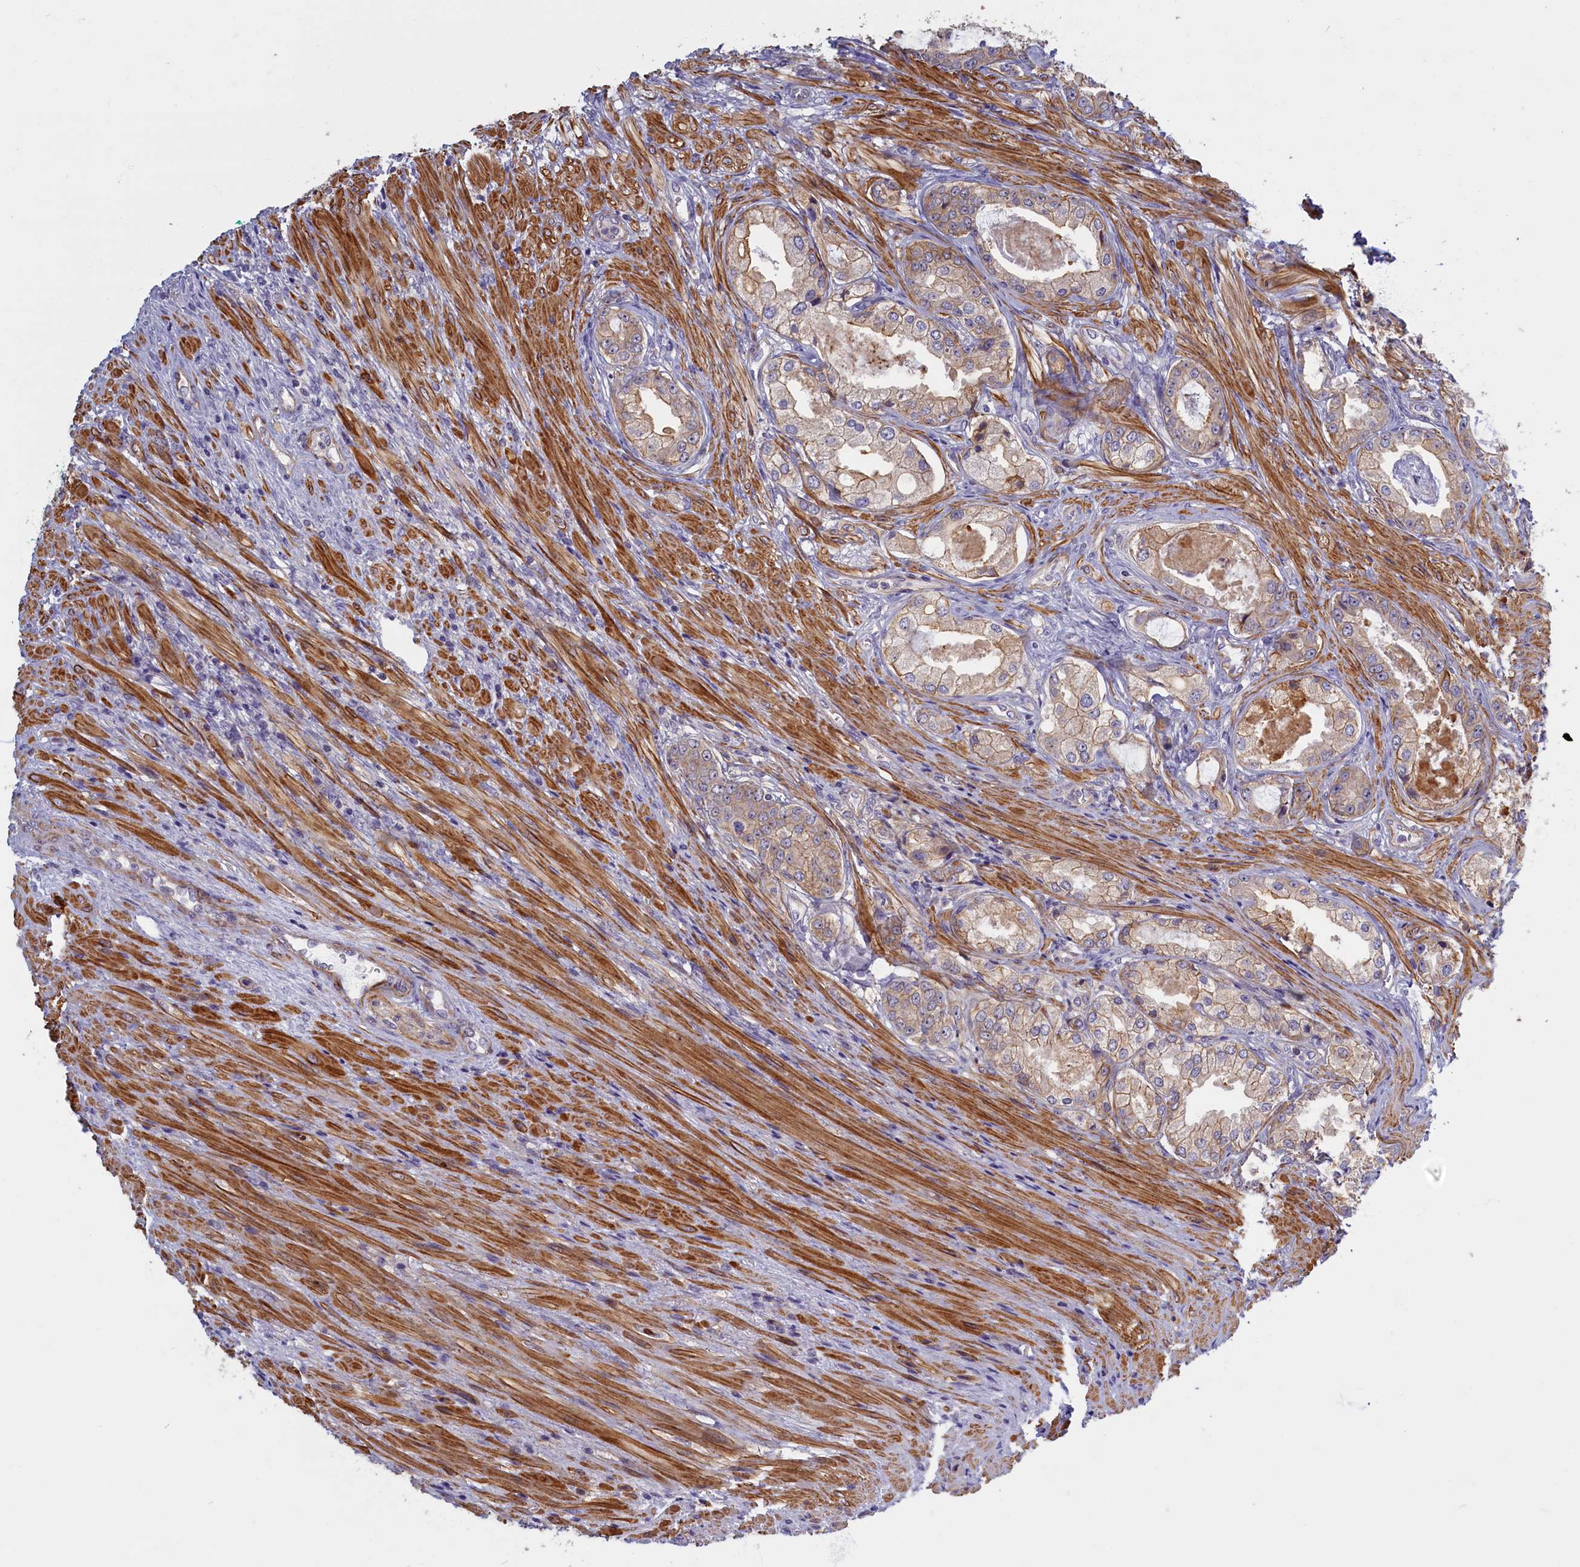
{"staining": {"intensity": "weak", "quantity": ">75%", "location": "cytoplasmic/membranous"}, "tissue": "prostate cancer", "cell_type": "Tumor cells", "image_type": "cancer", "snomed": [{"axis": "morphology", "description": "Adenocarcinoma, Low grade"}, {"axis": "topography", "description": "Prostate"}], "caption": "Tumor cells demonstrate low levels of weak cytoplasmic/membranous staining in about >75% of cells in prostate cancer (low-grade adenocarcinoma).", "gene": "TRPM4", "patient": {"sex": "male", "age": 68}}